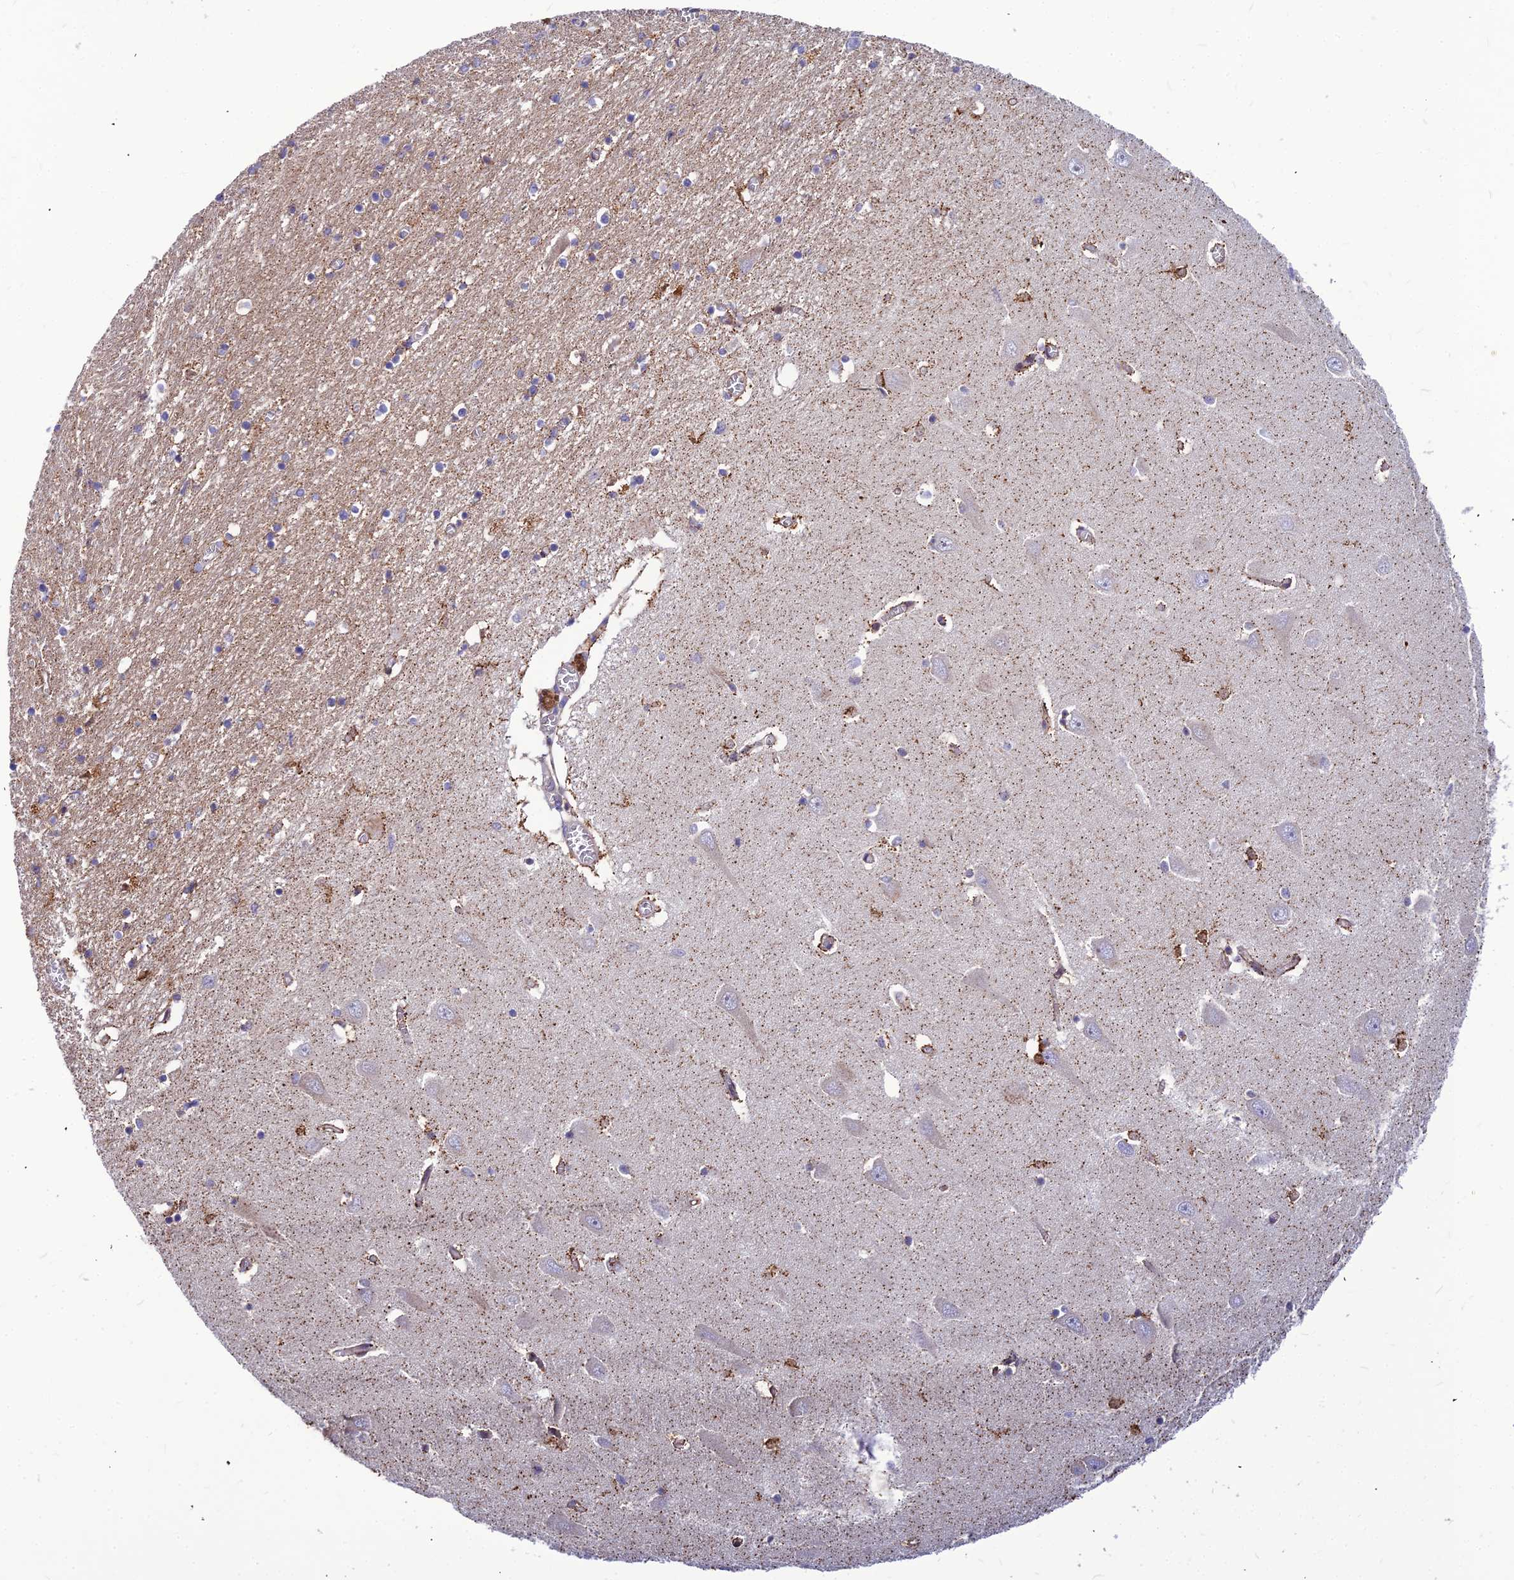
{"staining": {"intensity": "moderate", "quantity": "<25%", "location": "cytoplasmic/membranous"}, "tissue": "hippocampus", "cell_type": "Glial cells", "image_type": "normal", "snomed": [{"axis": "morphology", "description": "Normal tissue, NOS"}, {"axis": "topography", "description": "Hippocampus"}], "caption": "Hippocampus stained for a protein reveals moderate cytoplasmic/membranous positivity in glial cells. (DAB = brown stain, brightfield microscopy at high magnification).", "gene": "ASPHD1", "patient": {"sex": "male", "age": 70}}